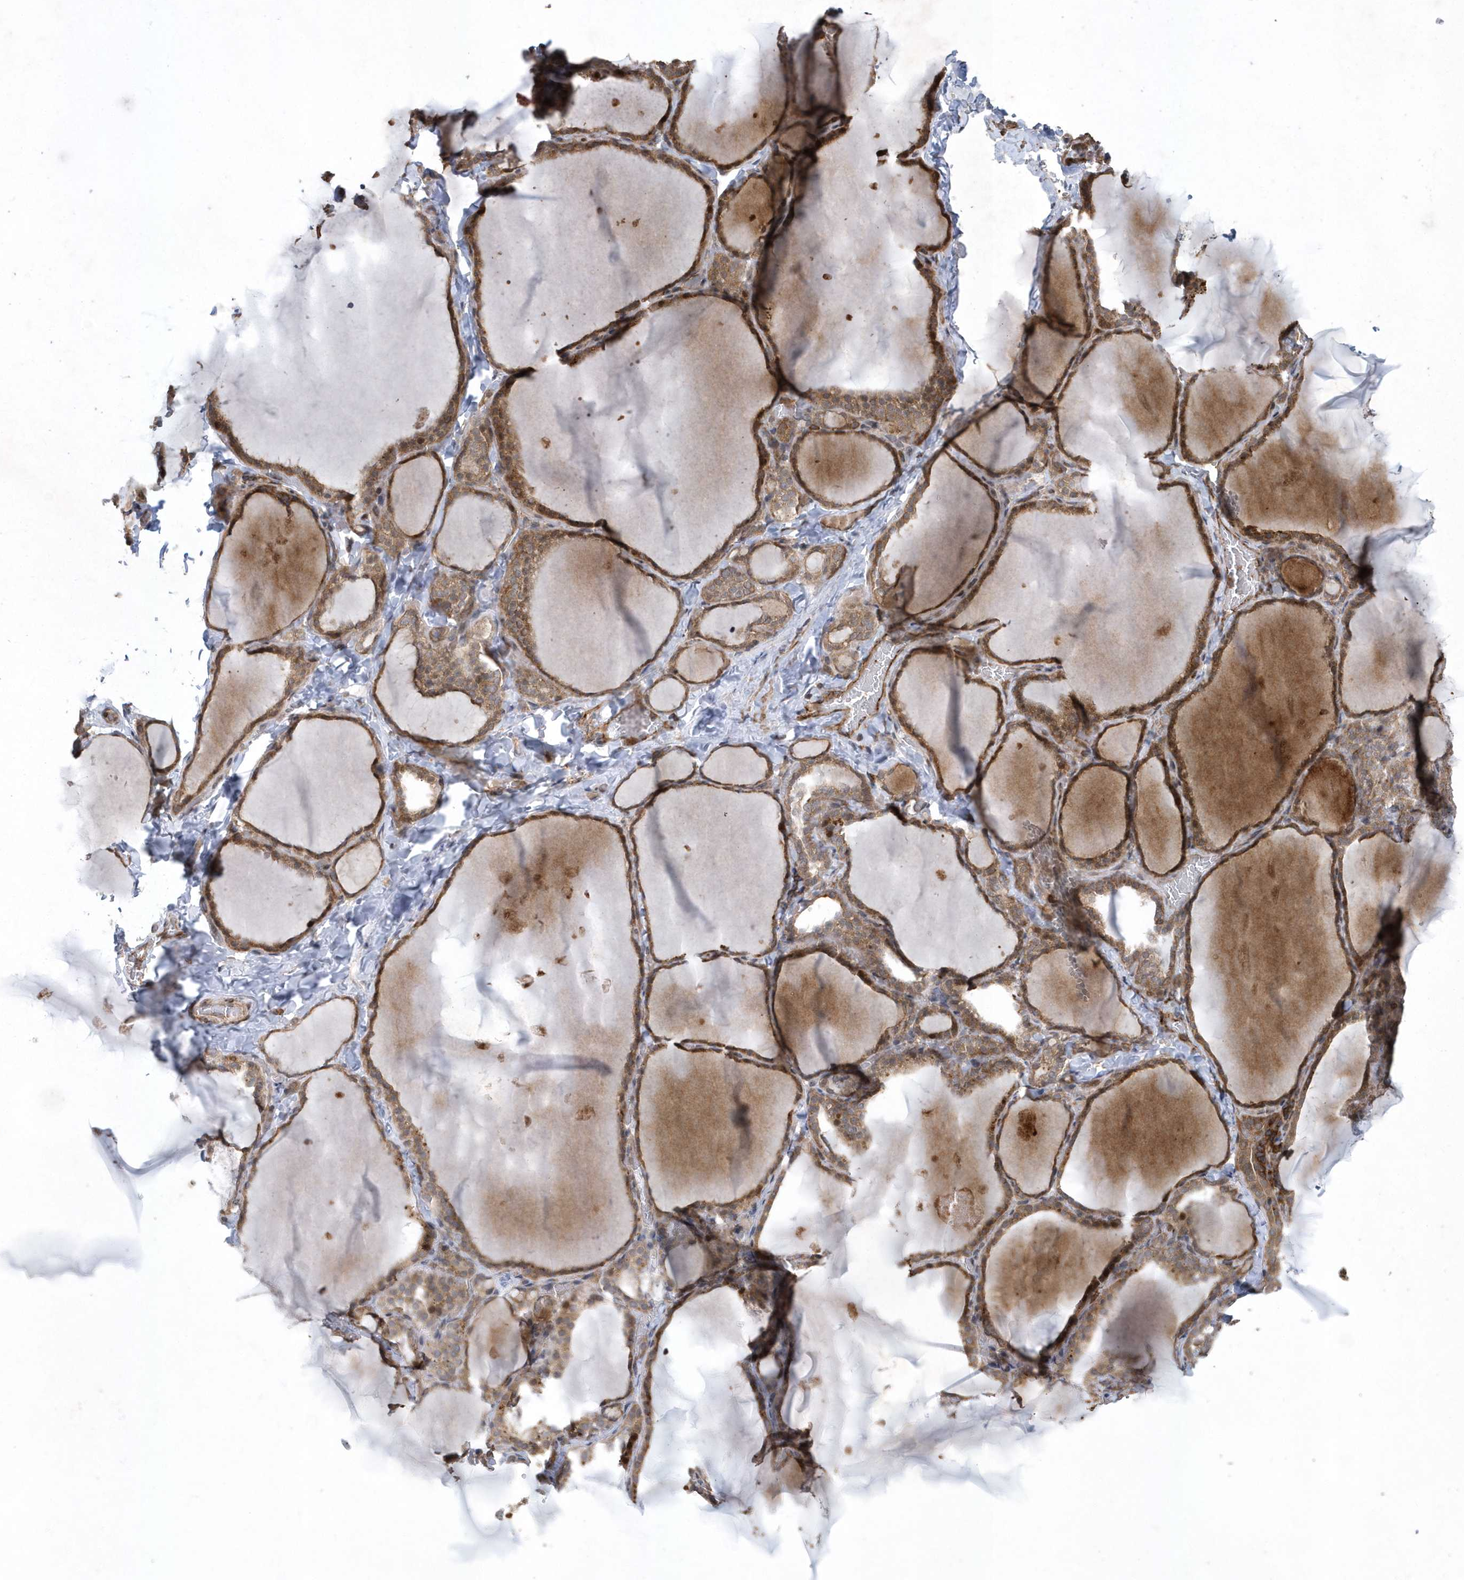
{"staining": {"intensity": "moderate", "quantity": ">75%", "location": "cytoplasmic/membranous"}, "tissue": "thyroid gland", "cell_type": "Glandular cells", "image_type": "normal", "snomed": [{"axis": "morphology", "description": "Normal tissue, NOS"}, {"axis": "topography", "description": "Thyroid gland"}], "caption": "Human thyroid gland stained with a brown dye exhibits moderate cytoplasmic/membranous positive positivity in about >75% of glandular cells.", "gene": "N4BP2", "patient": {"sex": "female", "age": 22}}